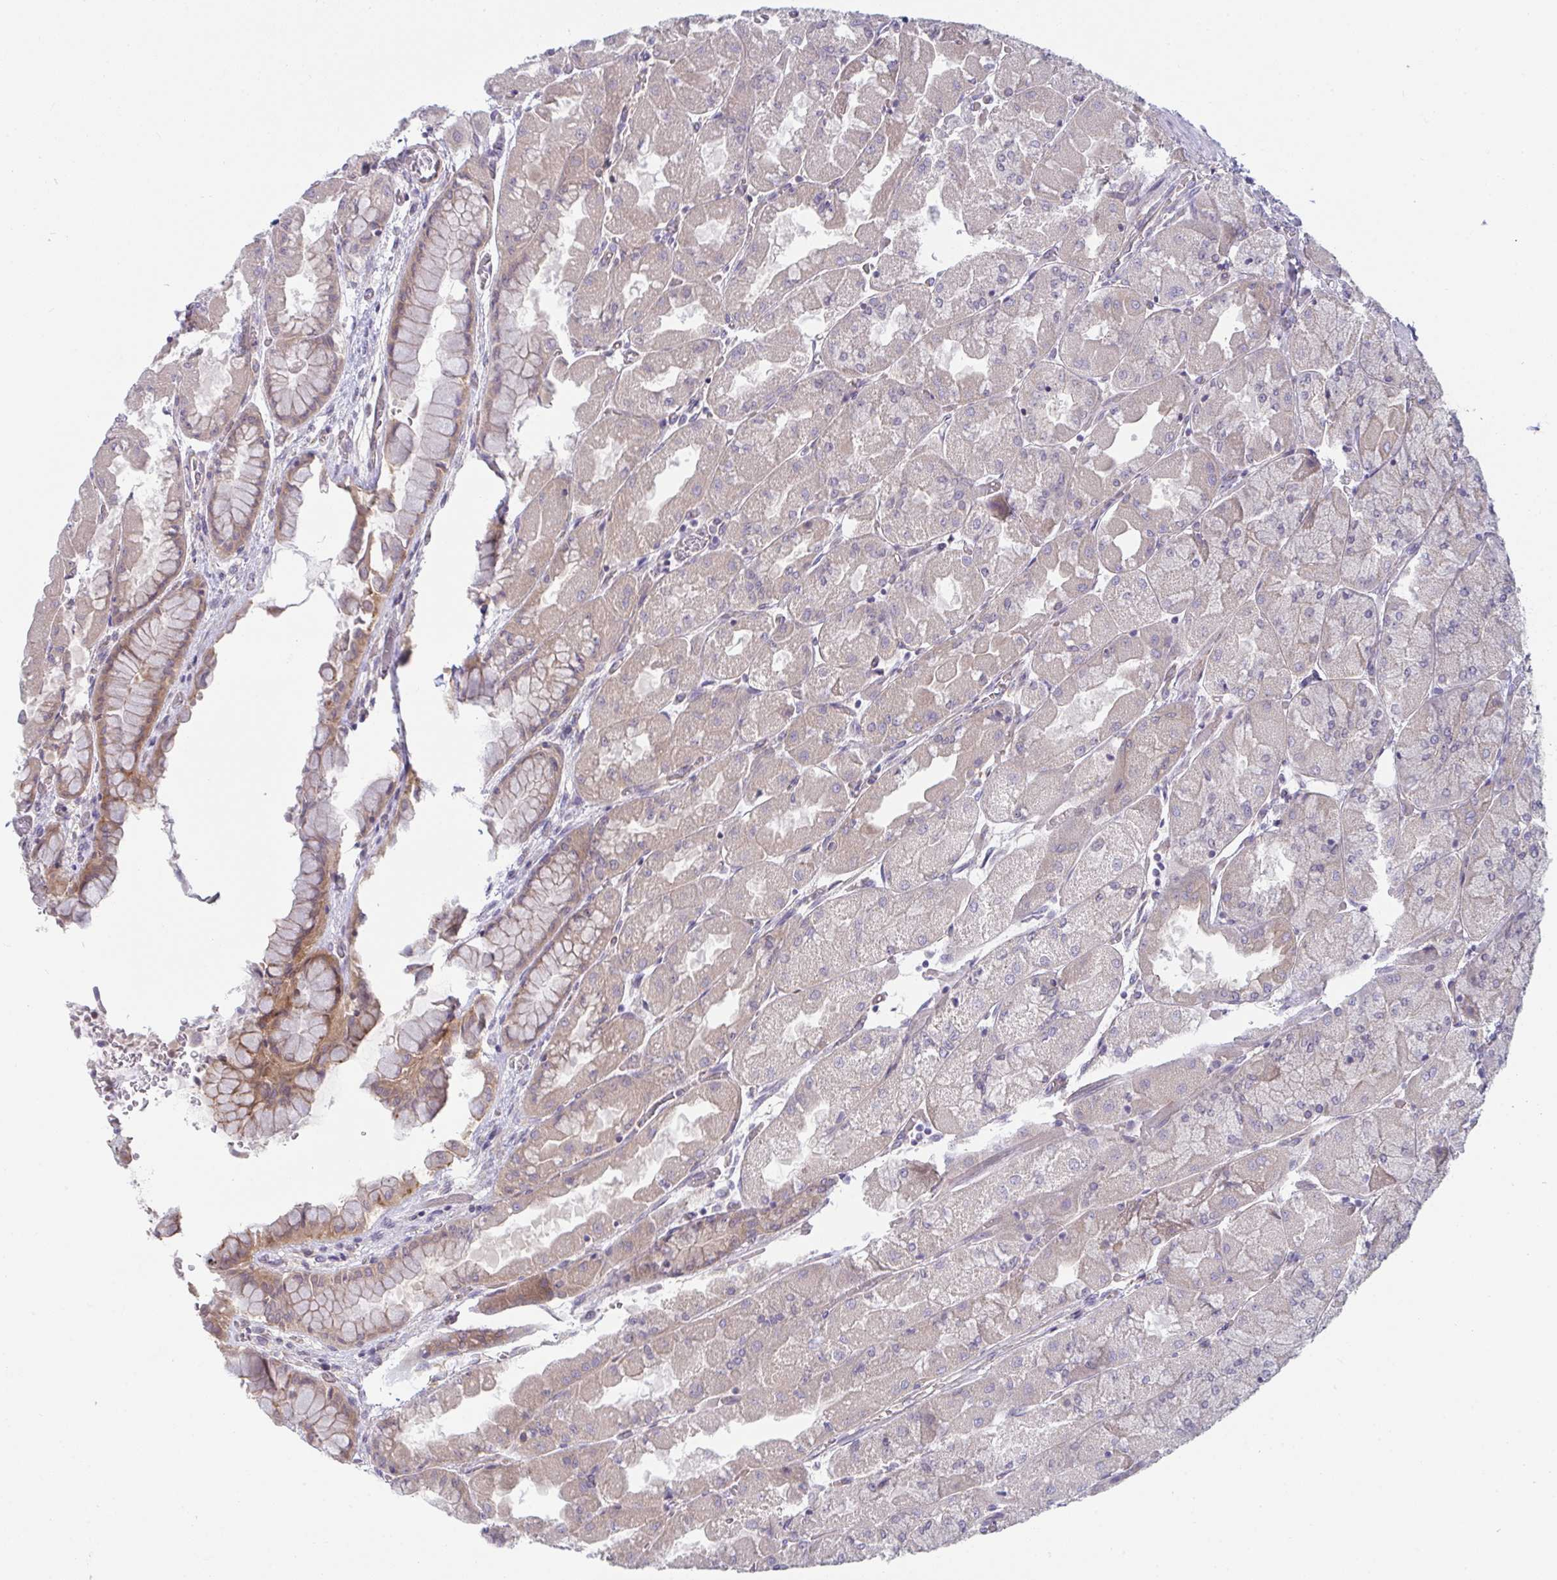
{"staining": {"intensity": "moderate", "quantity": "25%-75%", "location": "cytoplasmic/membranous"}, "tissue": "stomach", "cell_type": "Glandular cells", "image_type": "normal", "snomed": [{"axis": "morphology", "description": "Normal tissue, NOS"}, {"axis": "topography", "description": "Stomach"}], "caption": "Glandular cells demonstrate medium levels of moderate cytoplasmic/membranous positivity in about 25%-75% of cells in normal human stomach.", "gene": "CASP9", "patient": {"sex": "female", "age": 61}}